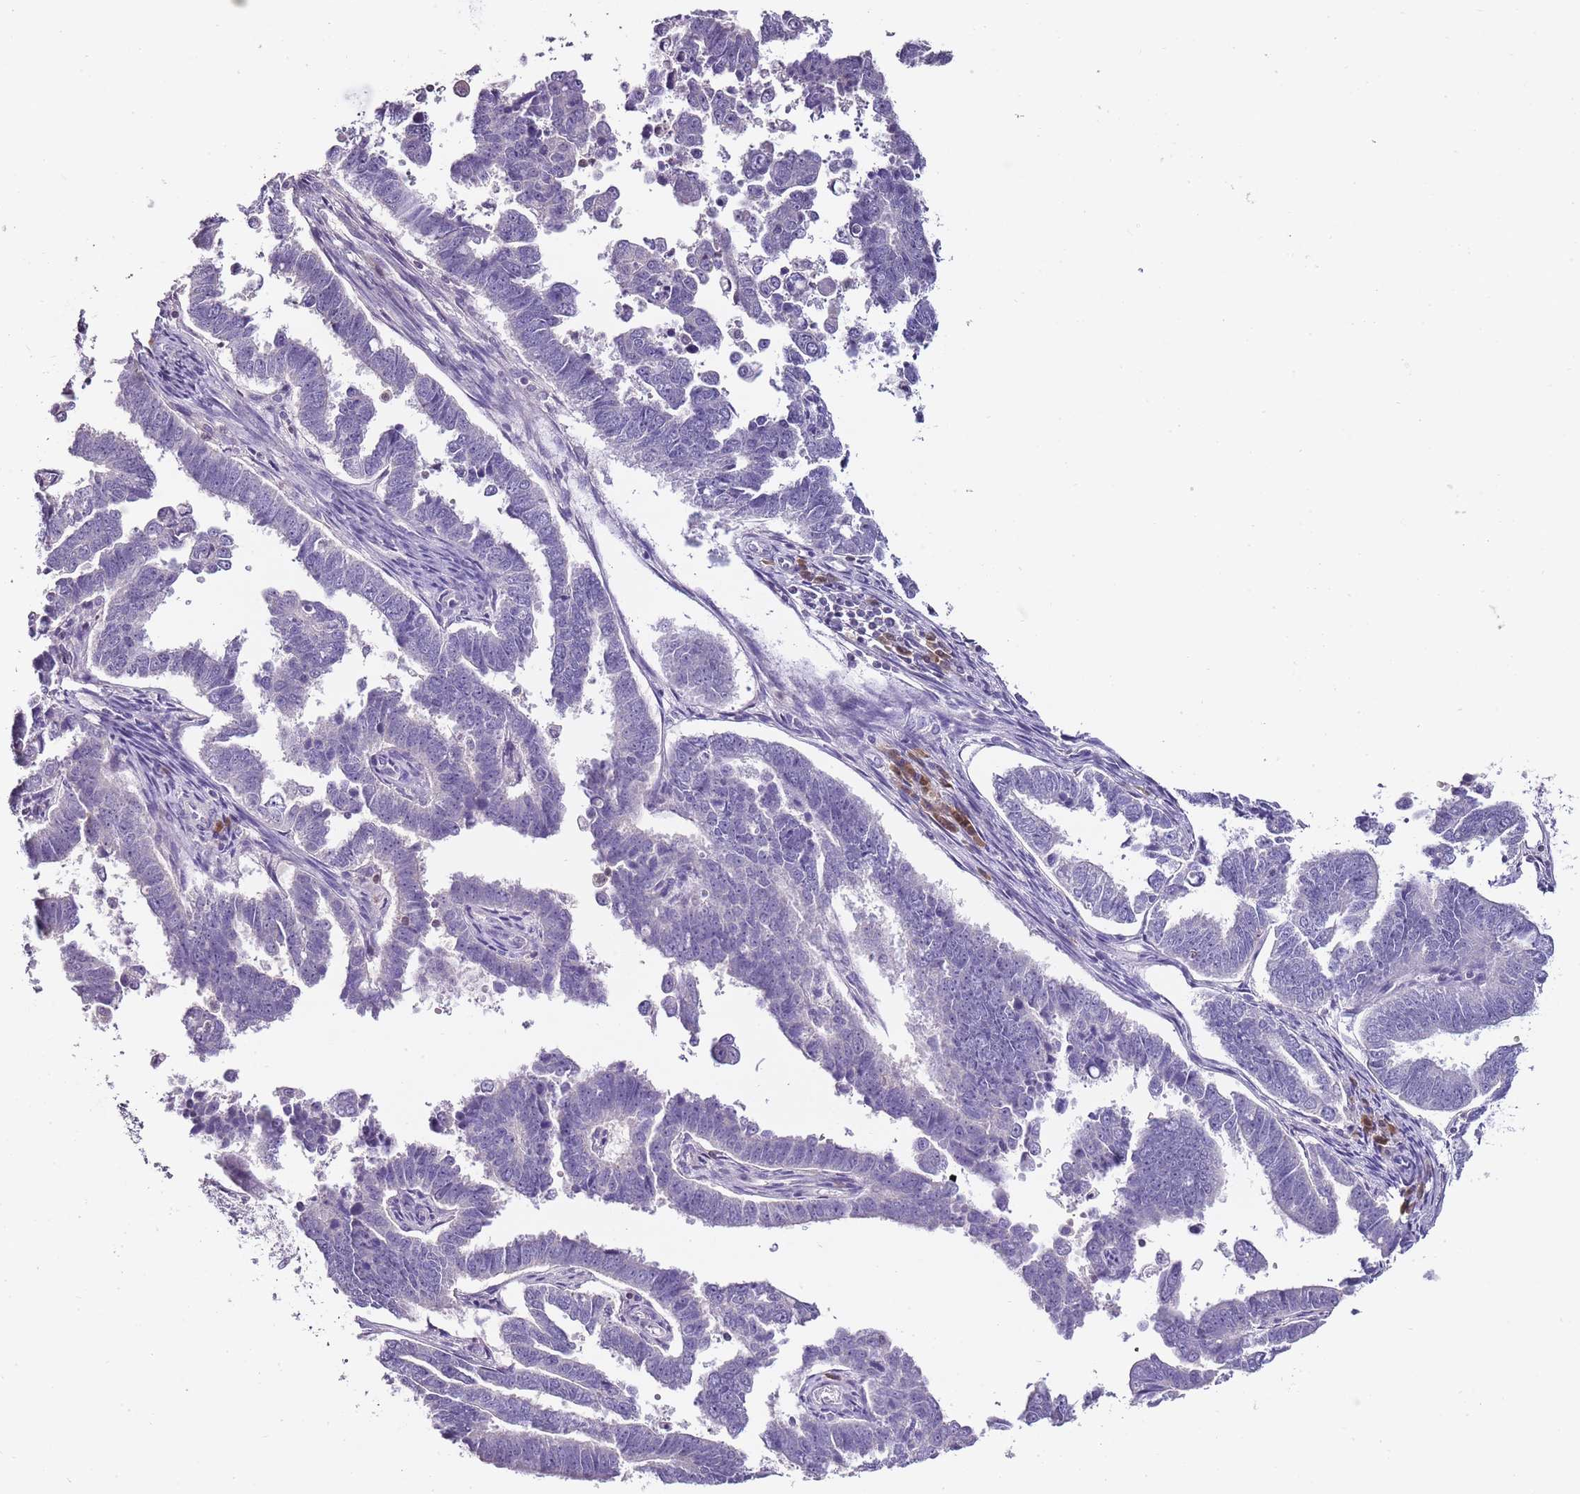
{"staining": {"intensity": "negative", "quantity": "none", "location": "none"}, "tissue": "endometrial cancer", "cell_type": "Tumor cells", "image_type": "cancer", "snomed": [{"axis": "morphology", "description": "Adenocarcinoma, NOS"}, {"axis": "topography", "description": "Endometrium"}], "caption": "Tumor cells are negative for protein expression in human endometrial cancer.", "gene": "ZBP1", "patient": {"sex": "female", "age": 75}}